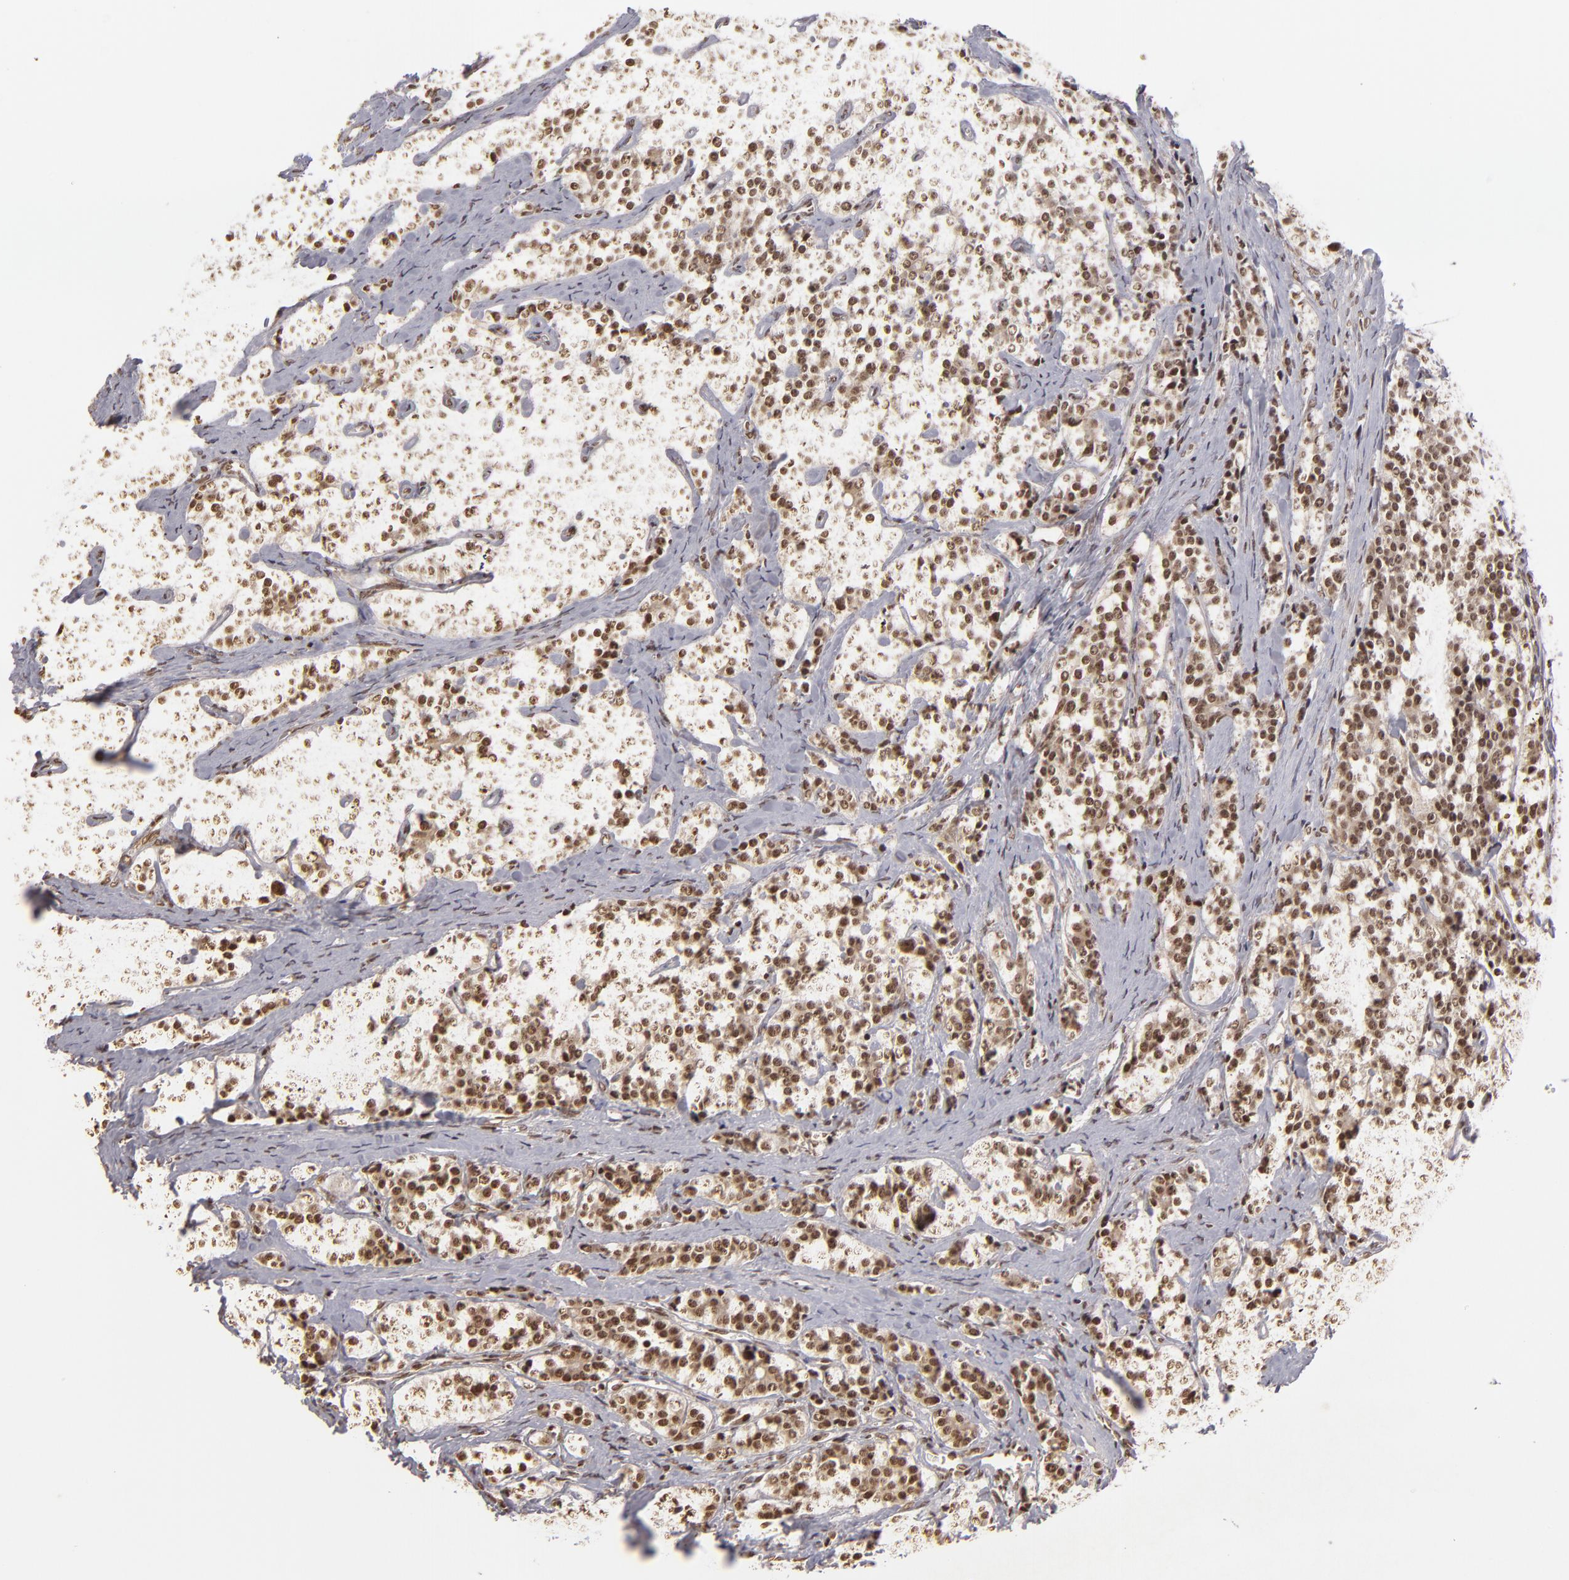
{"staining": {"intensity": "moderate", "quantity": ">75%", "location": "nuclear"}, "tissue": "carcinoid", "cell_type": "Tumor cells", "image_type": "cancer", "snomed": [{"axis": "morphology", "description": "Carcinoid, malignant, NOS"}, {"axis": "topography", "description": "Small intestine"}], "caption": "Protein expression analysis of human malignant carcinoid reveals moderate nuclear expression in approximately >75% of tumor cells.", "gene": "CUL3", "patient": {"sex": "male", "age": 63}}